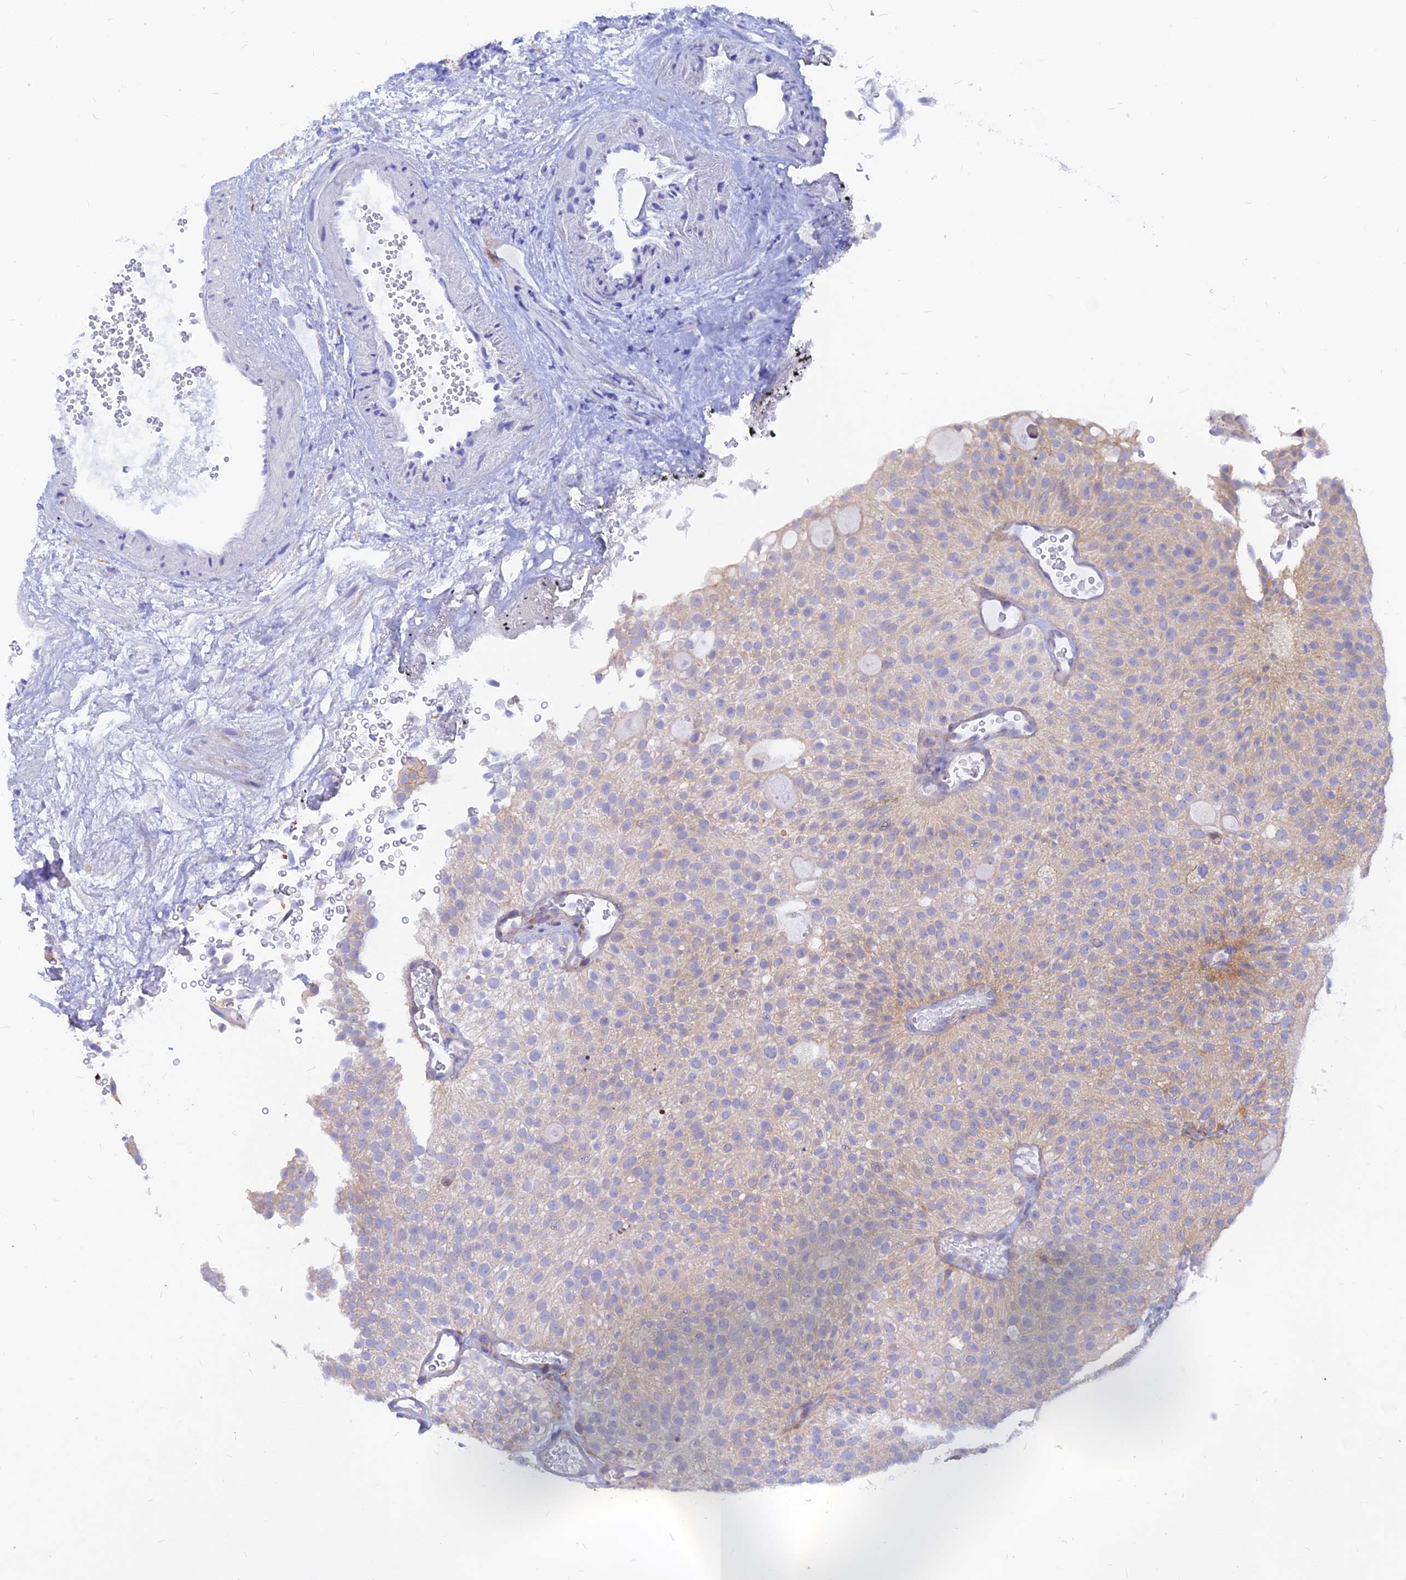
{"staining": {"intensity": "weak", "quantity": "<25%", "location": "cytoplasmic/membranous"}, "tissue": "urothelial cancer", "cell_type": "Tumor cells", "image_type": "cancer", "snomed": [{"axis": "morphology", "description": "Urothelial carcinoma, Low grade"}, {"axis": "topography", "description": "Urinary bladder"}], "caption": "The immunohistochemistry (IHC) micrograph has no significant expression in tumor cells of urothelial cancer tissue. (DAB immunohistochemistry with hematoxylin counter stain).", "gene": "DNAJC16", "patient": {"sex": "male", "age": 78}}